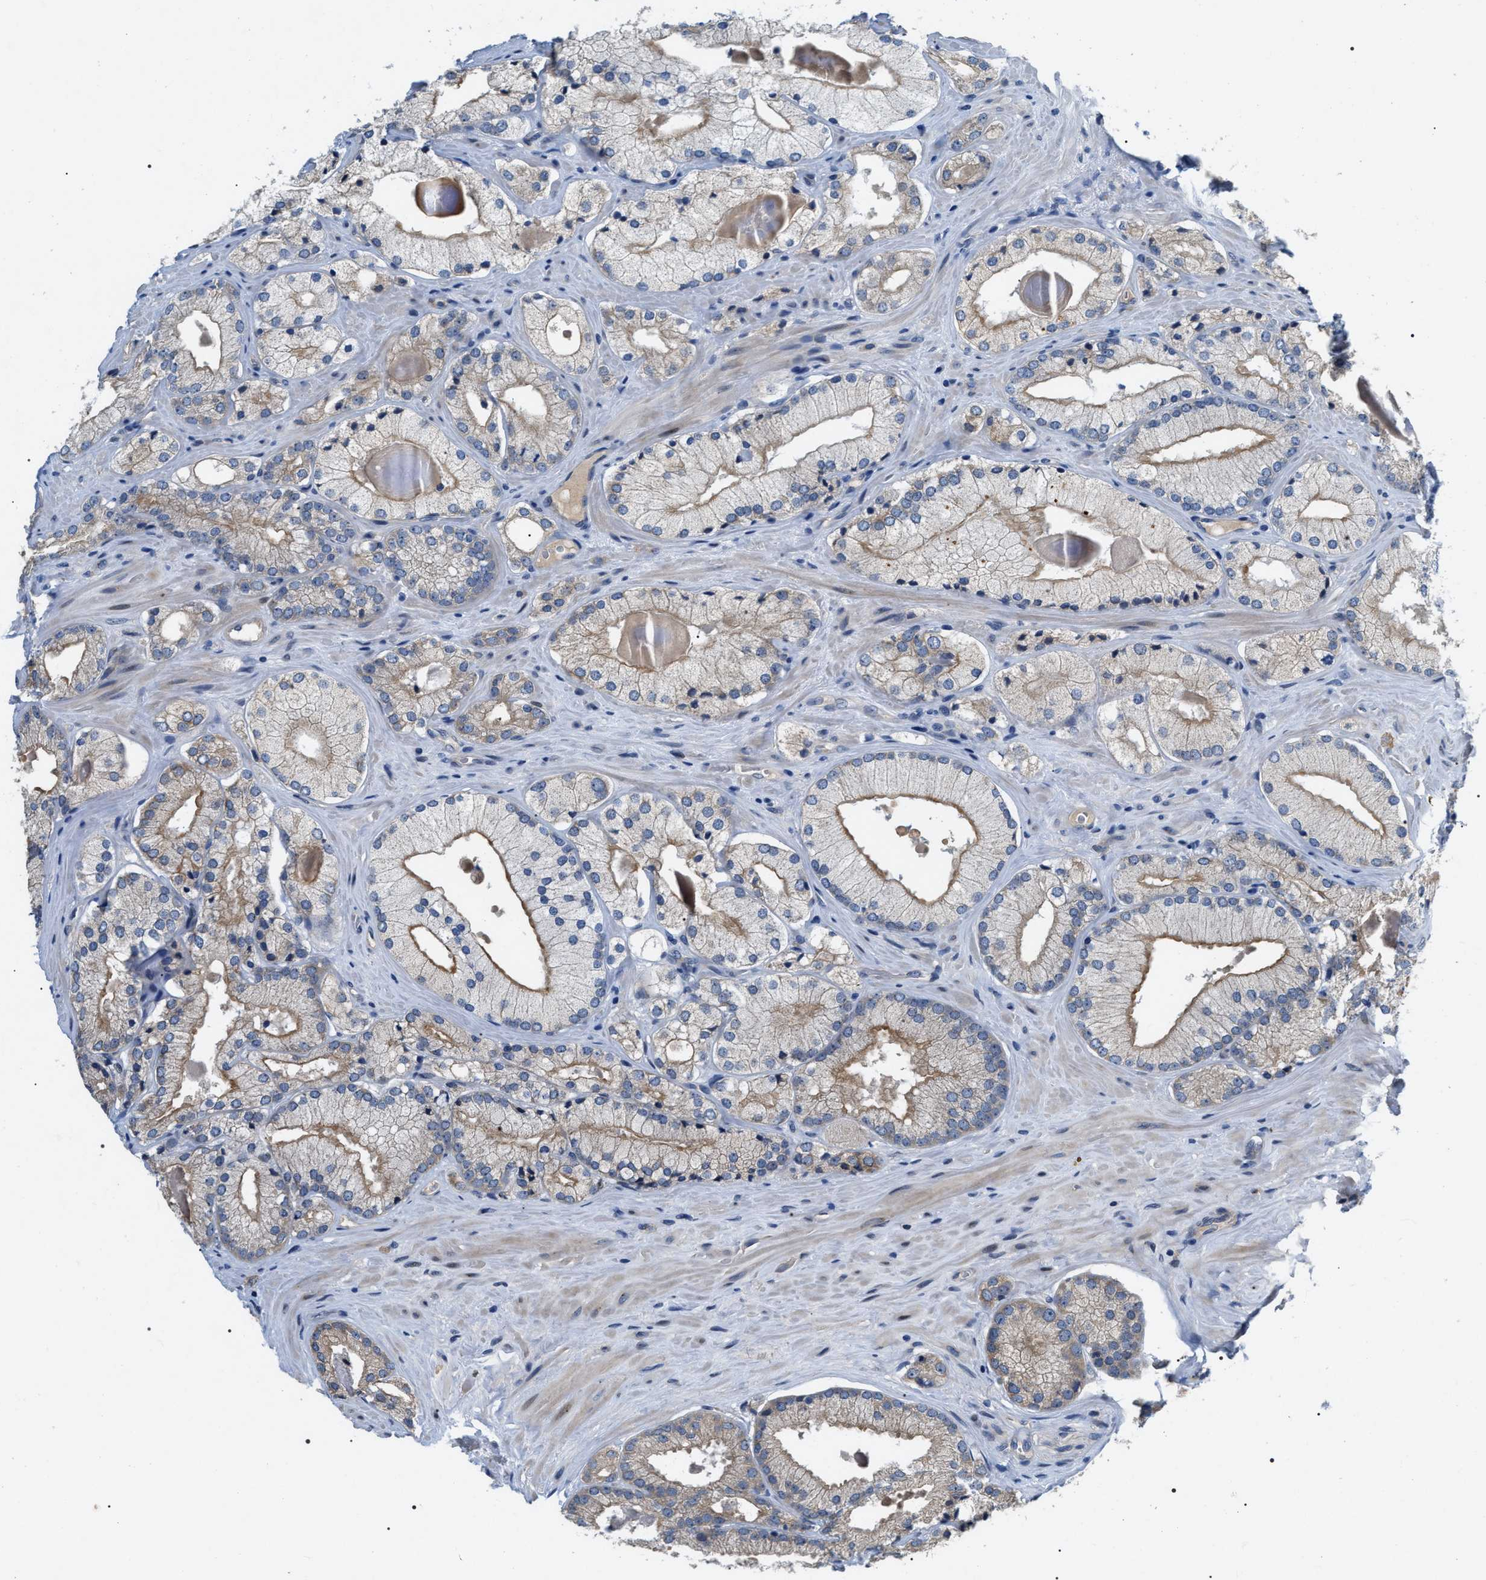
{"staining": {"intensity": "negative", "quantity": "none", "location": "none"}, "tissue": "prostate cancer", "cell_type": "Tumor cells", "image_type": "cancer", "snomed": [{"axis": "morphology", "description": "Adenocarcinoma, Low grade"}, {"axis": "topography", "description": "Prostate"}], "caption": "The micrograph exhibits no significant positivity in tumor cells of prostate cancer (adenocarcinoma (low-grade)).", "gene": "IFT81", "patient": {"sex": "male", "age": 65}}